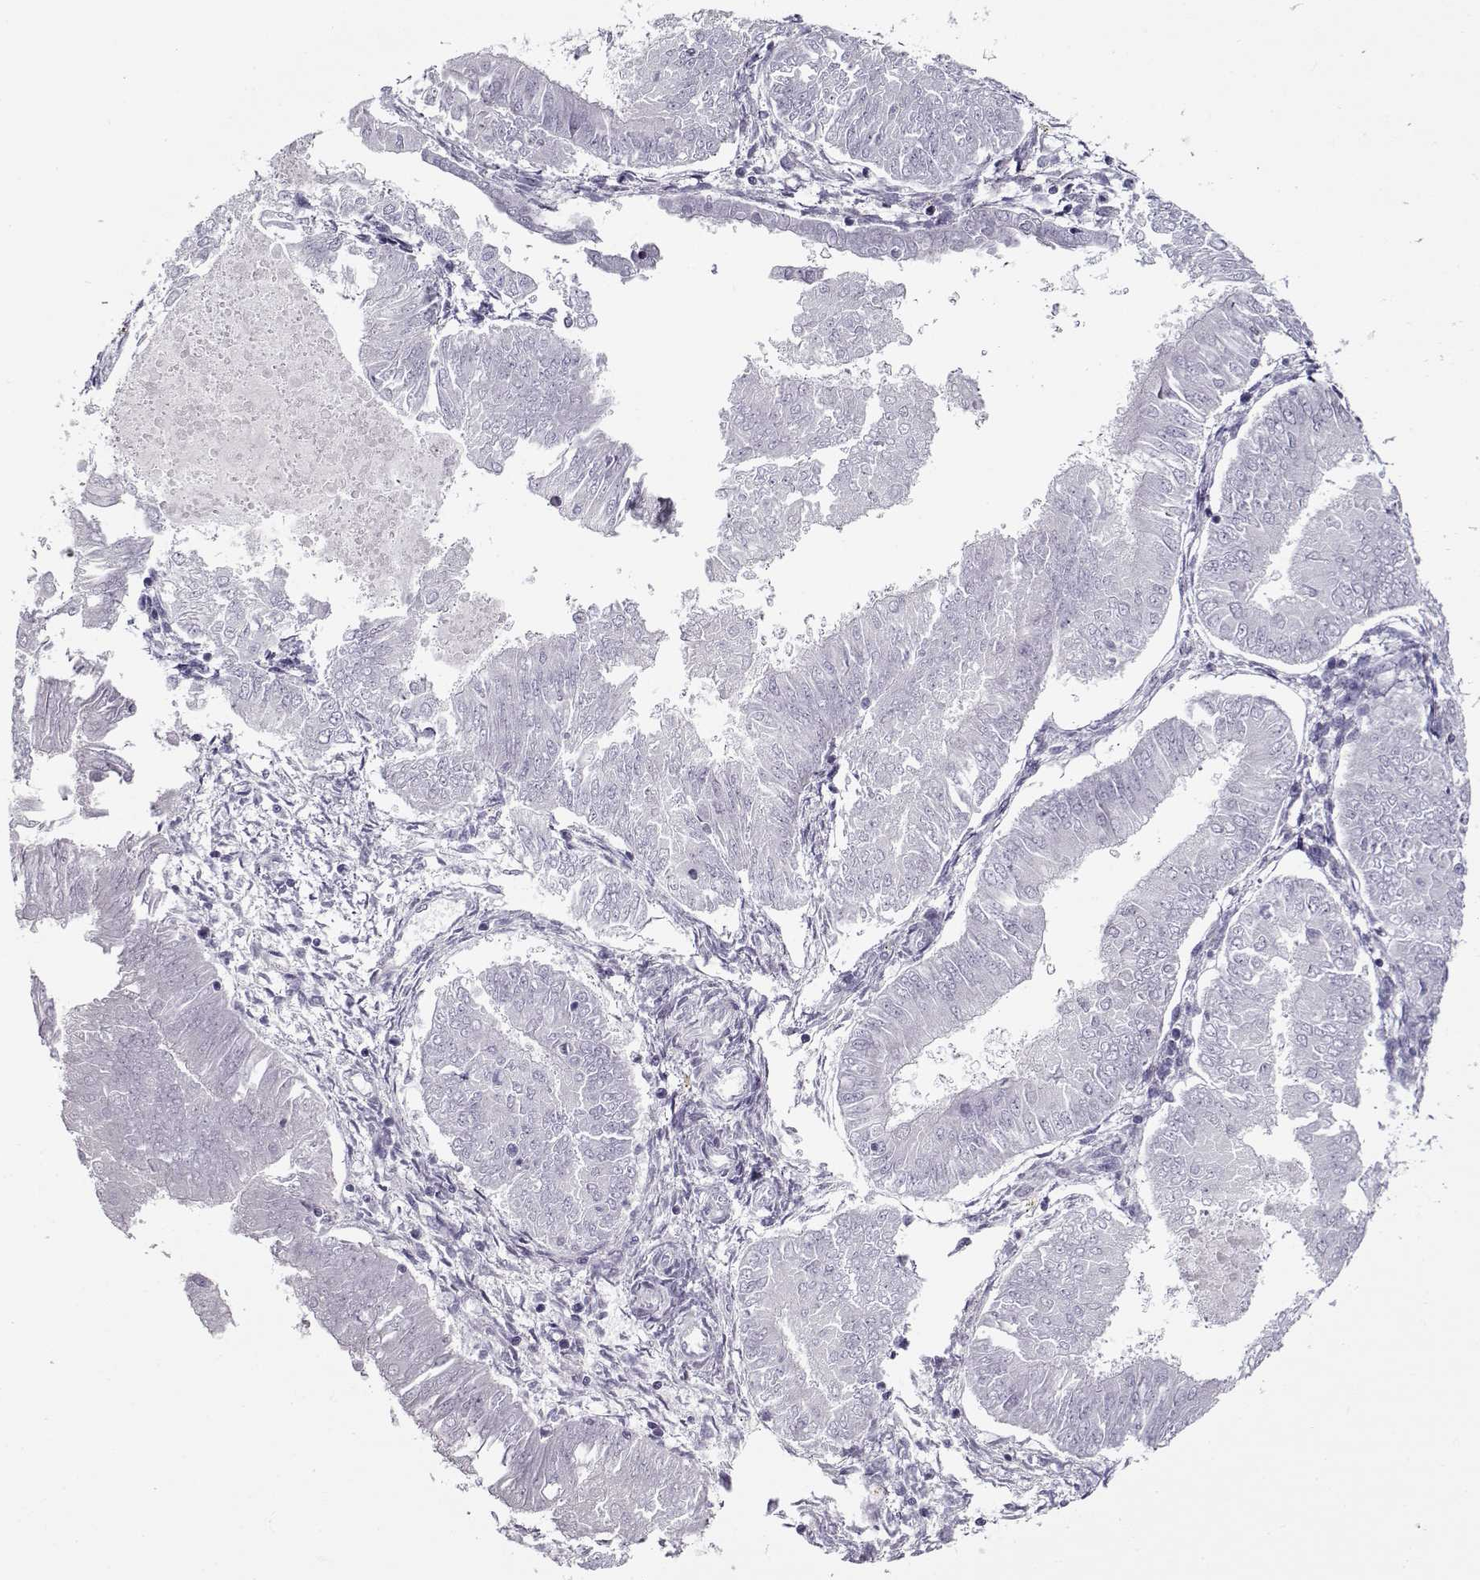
{"staining": {"intensity": "negative", "quantity": "none", "location": "none"}, "tissue": "endometrial cancer", "cell_type": "Tumor cells", "image_type": "cancer", "snomed": [{"axis": "morphology", "description": "Adenocarcinoma, NOS"}, {"axis": "topography", "description": "Endometrium"}], "caption": "A high-resolution histopathology image shows IHC staining of endometrial cancer (adenocarcinoma), which demonstrates no significant staining in tumor cells. Nuclei are stained in blue.", "gene": "GAGE2A", "patient": {"sex": "female", "age": 53}}